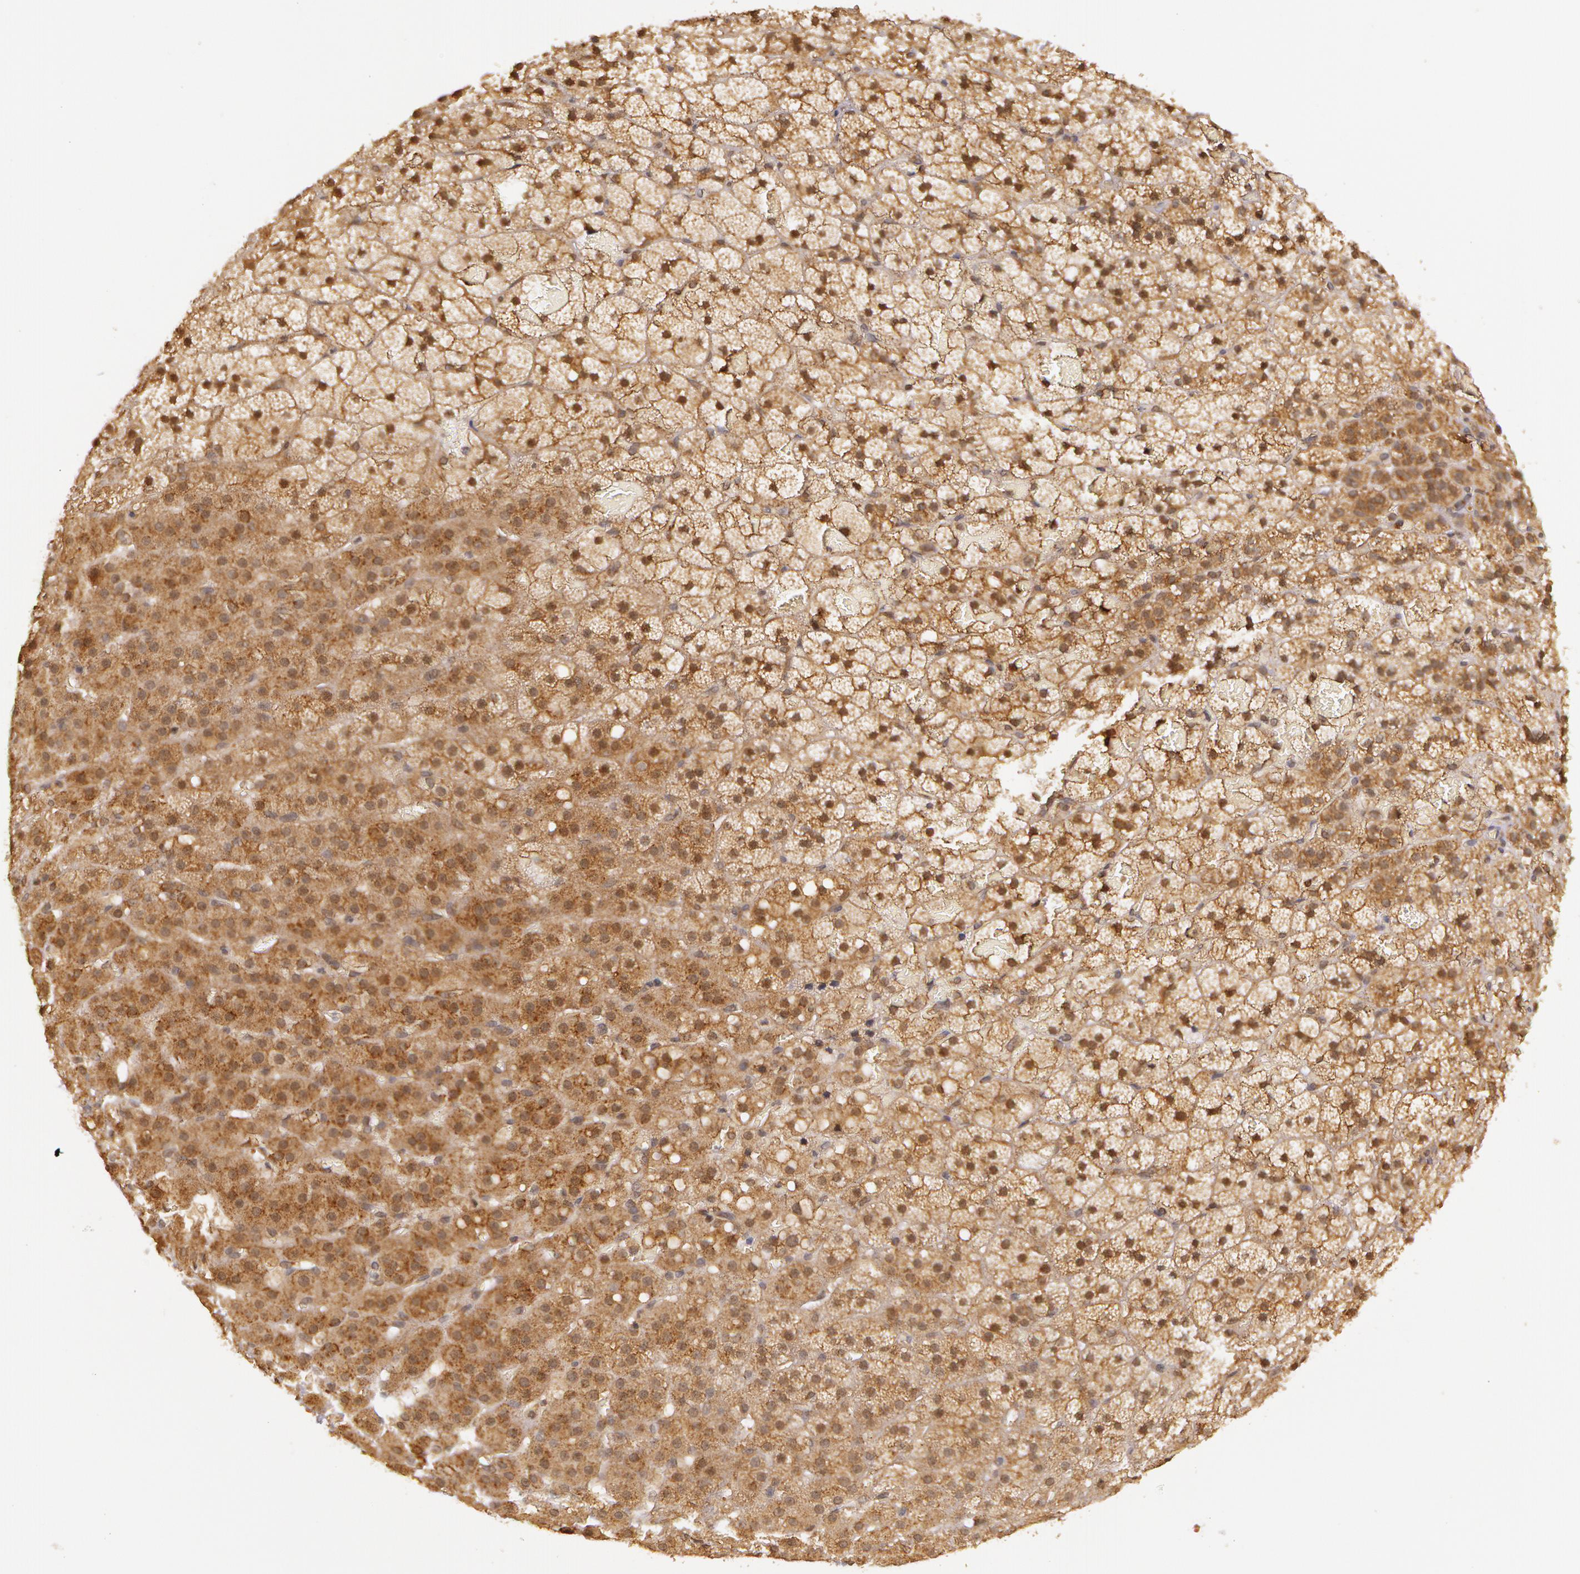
{"staining": {"intensity": "moderate", "quantity": ">75%", "location": "cytoplasmic/membranous,nuclear"}, "tissue": "adrenal gland", "cell_type": "Glandular cells", "image_type": "normal", "snomed": [{"axis": "morphology", "description": "Normal tissue, NOS"}, {"axis": "topography", "description": "Adrenal gland"}], "caption": "Immunohistochemistry histopathology image of normal adrenal gland stained for a protein (brown), which reveals medium levels of moderate cytoplasmic/membranous,nuclear expression in about >75% of glandular cells.", "gene": "ASCC2", "patient": {"sex": "male", "age": 35}}